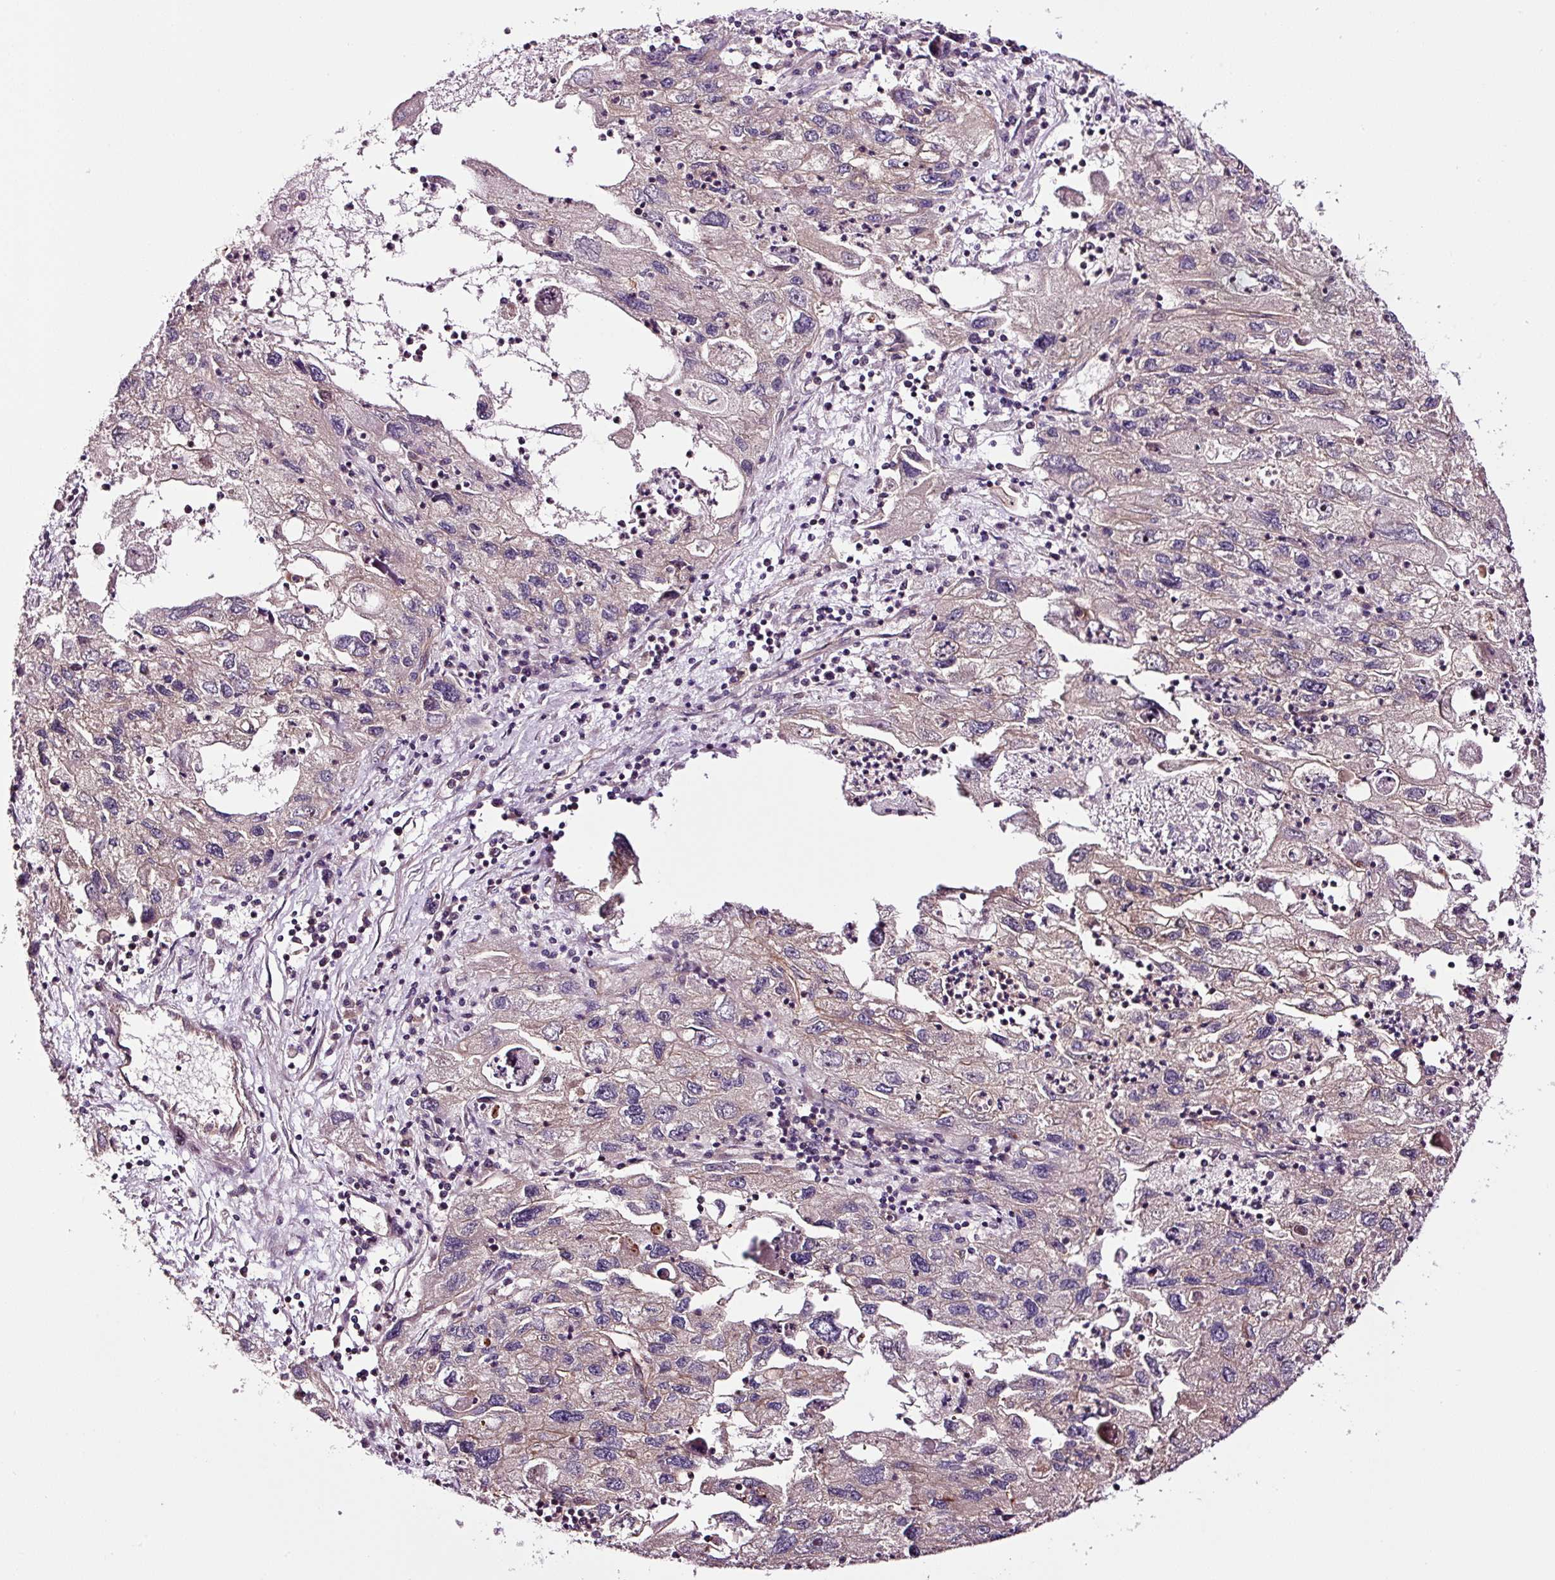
{"staining": {"intensity": "moderate", "quantity": "<25%", "location": "cytoplasmic/membranous"}, "tissue": "endometrial cancer", "cell_type": "Tumor cells", "image_type": "cancer", "snomed": [{"axis": "morphology", "description": "Adenocarcinoma, NOS"}, {"axis": "topography", "description": "Endometrium"}], "caption": "DAB immunohistochemical staining of endometrial cancer (adenocarcinoma) displays moderate cytoplasmic/membranous protein positivity in approximately <25% of tumor cells.", "gene": "METAP1", "patient": {"sex": "female", "age": 49}}